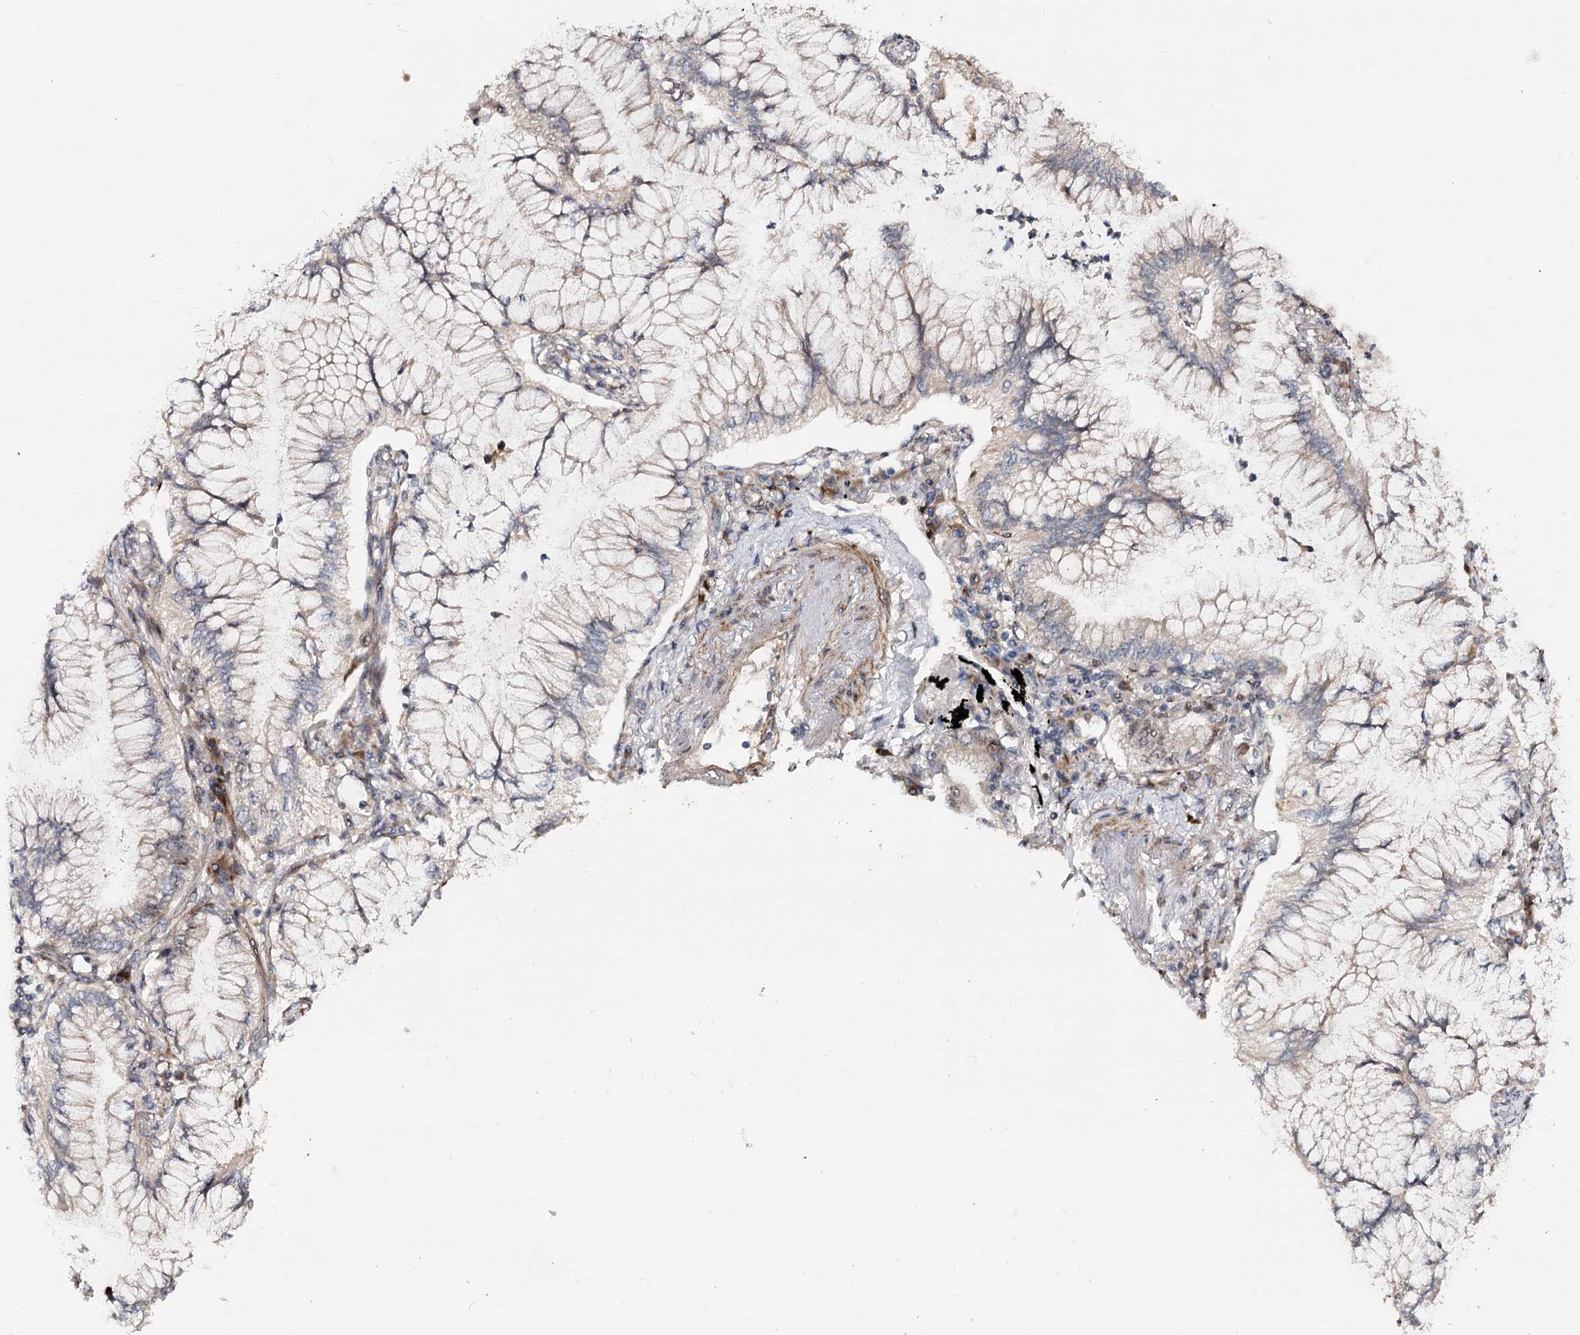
{"staining": {"intensity": "moderate", "quantity": "<25%", "location": "nuclear"}, "tissue": "lung cancer", "cell_type": "Tumor cells", "image_type": "cancer", "snomed": [{"axis": "morphology", "description": "Adenocarcinoma, NOS"}, {"axis": "topography", "description": "Lung"}], "caption": "DAB (3,3'-diaminobenzidine) immunohistochemical staining of human lung adenocarcinoma displays moderate nuclear protein staining in approximately <25% of tumor cells. (IHC, brightfield microscopy, high magnification).", "gene": "PIK3C2A", "patient": {"sex": "female", "age": 70}}